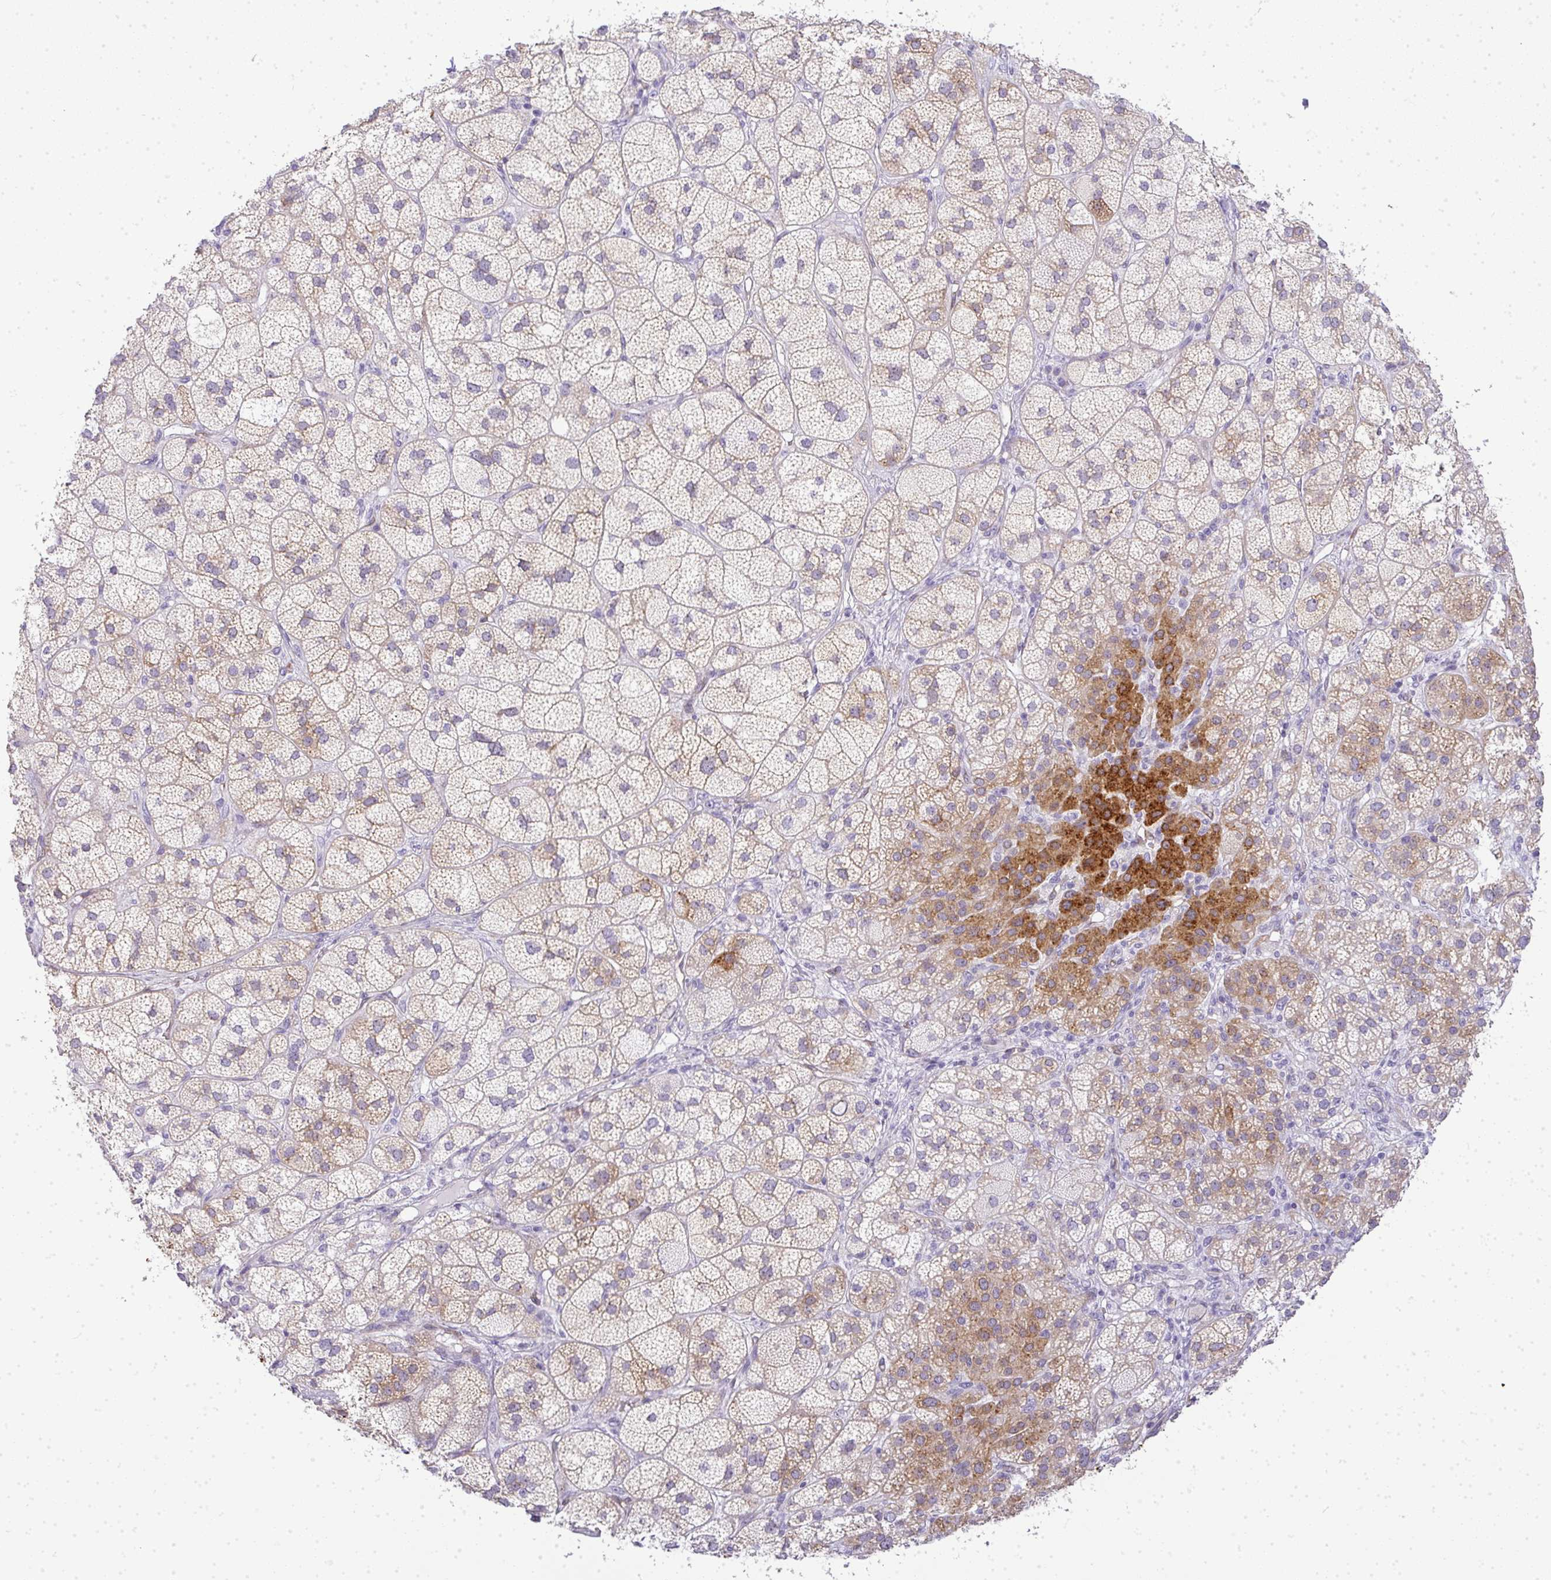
{"staining": {"intensity": "strong", "quantity": "25%-75%", "location": "cytoplasmic/membranous"}, "tissue": "adrenal gland", "cell_type": "Glandular cells", "image_type": "normal", "snomed": [{"axis": "morphology", "description": "Normal tissue, NOS"}, {"axis": "topography", "description": "Adrenal gland"}], "caption": "Immunohistochemistry histopathology image of benign adrenal gland stained for a protein (brown), which demonstrates high levels of strong cytoplasmic/membranous expression in approximately 25%-75% of glandular cells.", "gene": "LIPE", "patient": {"sex": "female", "age": 60}}